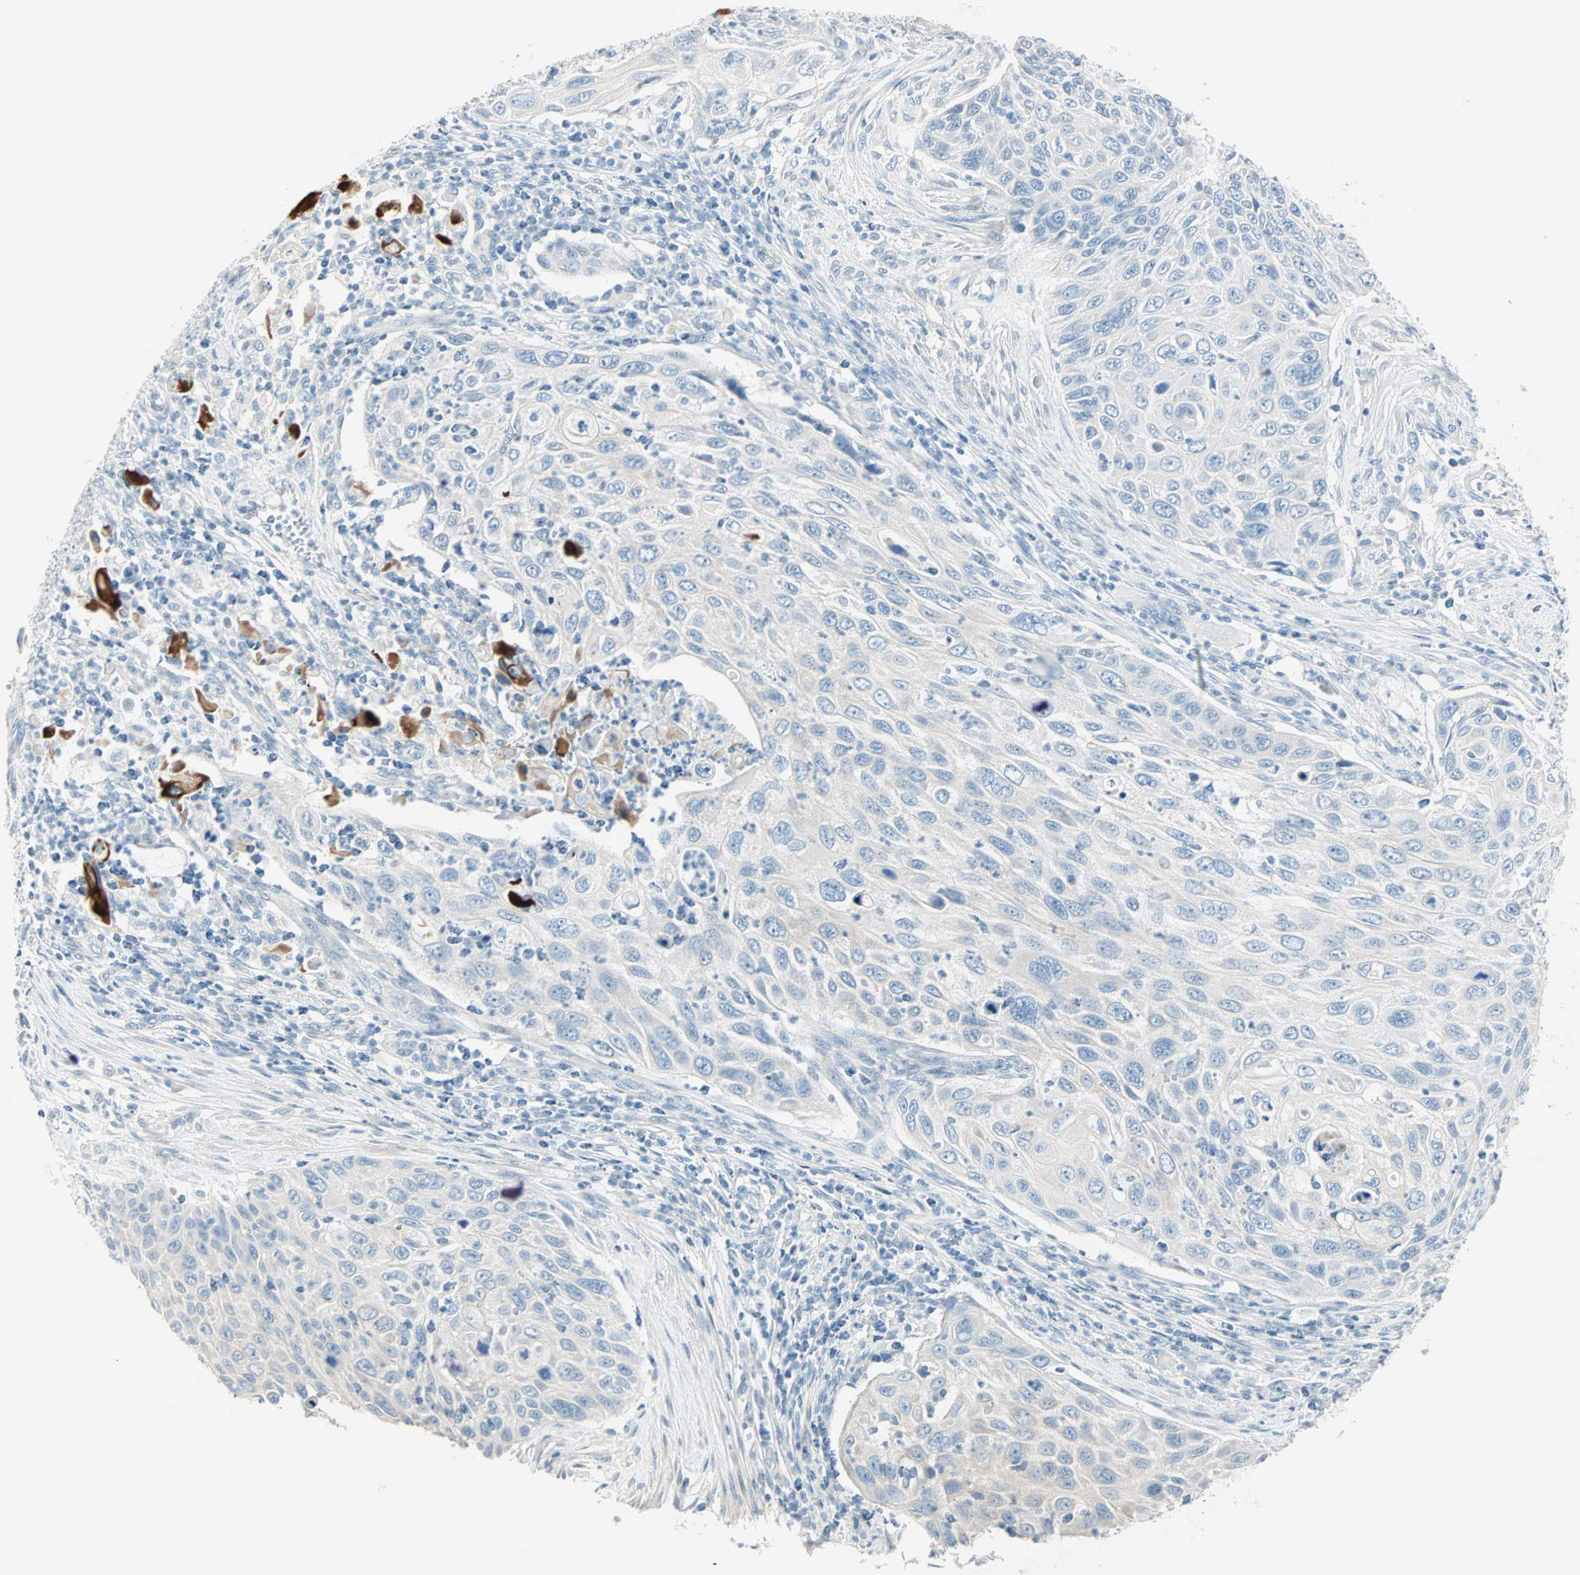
{"staining": {"intensity": "negative", "quantity": "none", "location": "none"}, "tissue": "cervical cancer", "cell_type": "Tumor cells", "image_type": "cancer", "snomed": [{"axis": "morphology", "description": "Squamous cell carcinoma, NOS"}, {"axis": "topography", "description": "Cervix"}], "caption": "Immunohistochemistry (IHC) photomicrograph of neoplastic tissue: human cervical cancer stained with DAB exhibits no significant protein positivity in tumor cells. Nuclei are stained in blue.", "gene": "SULT1C2", "patient": {"sex": "female", "age": 70}}